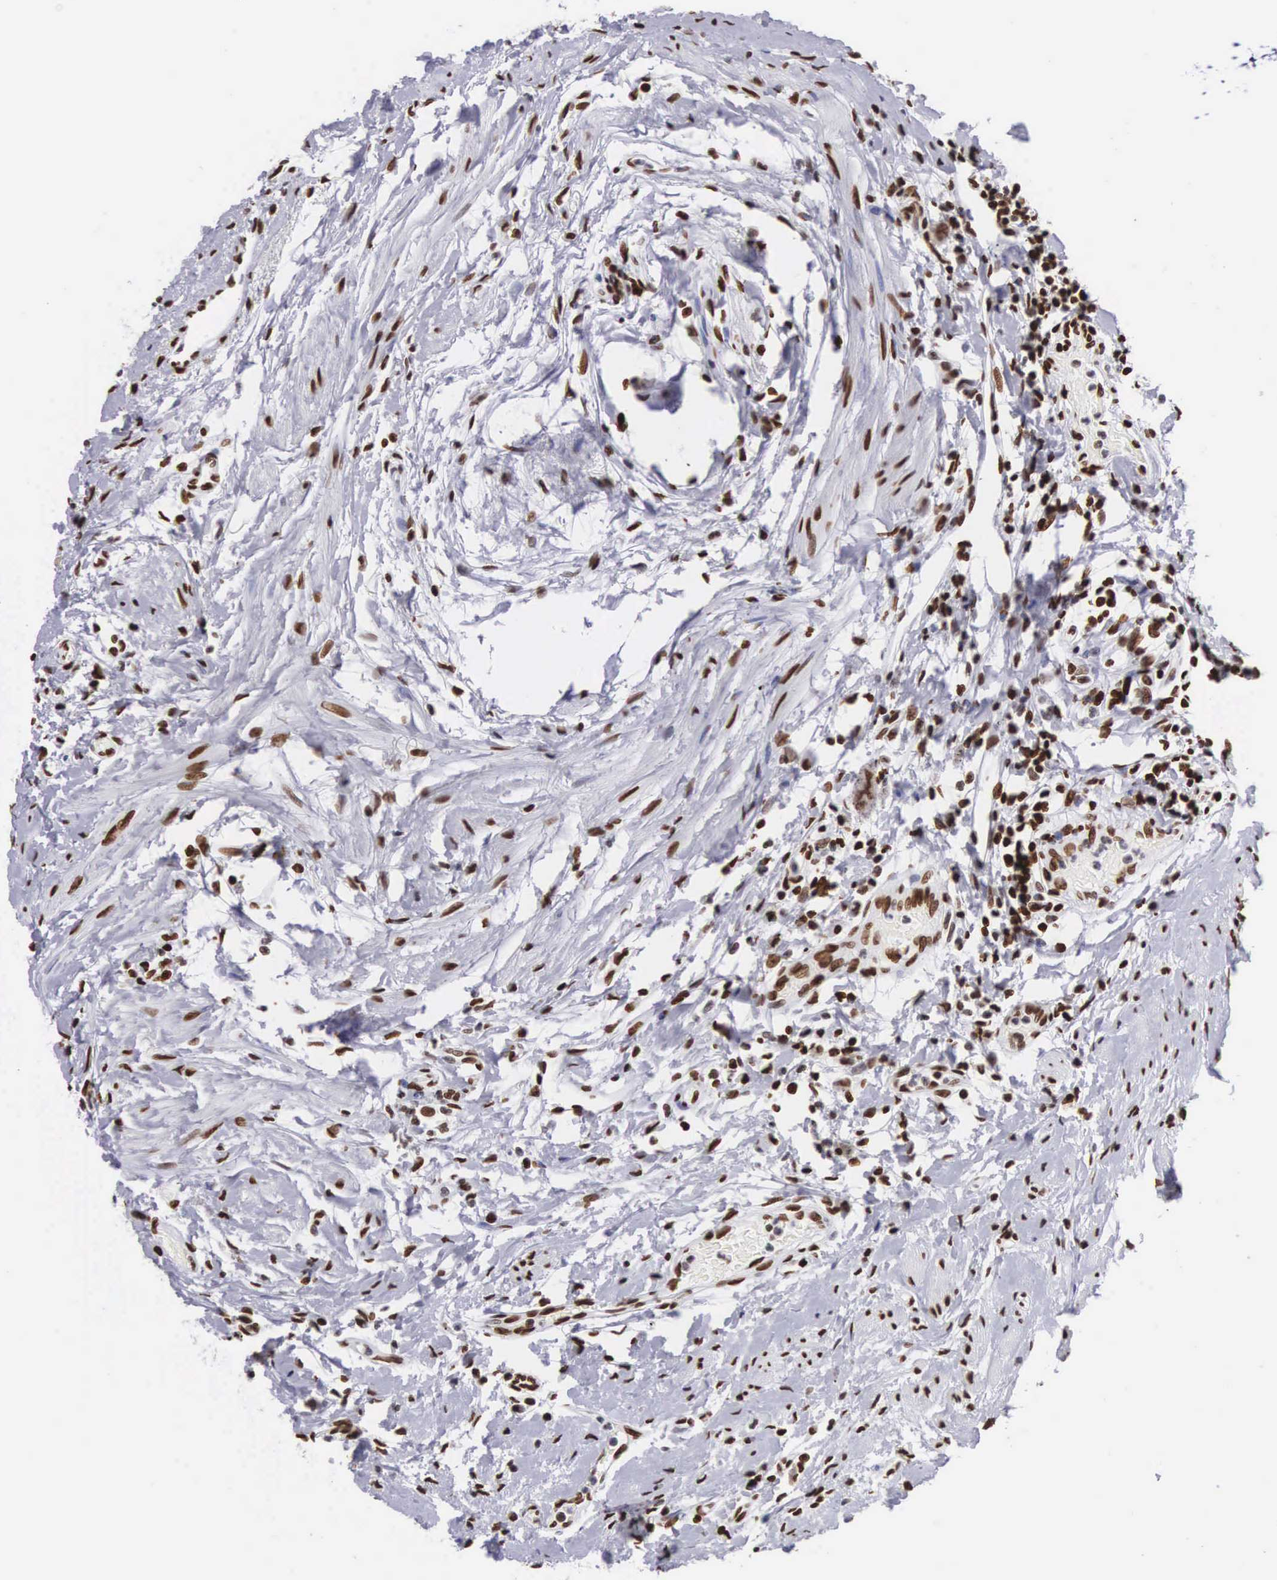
{"staining": {"intensity": "strong", "quantity": ">75%", "location": "nuclear"}, "tissue": "urothelial cancer", "cell_type": "Tumor cells", "image_type": "cancer", "snomed": [{"axis": "morphology", "description": "Urothelial carcinoma, High grade"}, {"axis": "topography", "description": "Urinary bladder"}], "caption": "An image of human urothelial cancer stained for a protein displays strong nuclear brown staining in tumor cells.", "gene": "MECP2", "patient": {"sex": "male", "age": 78}}